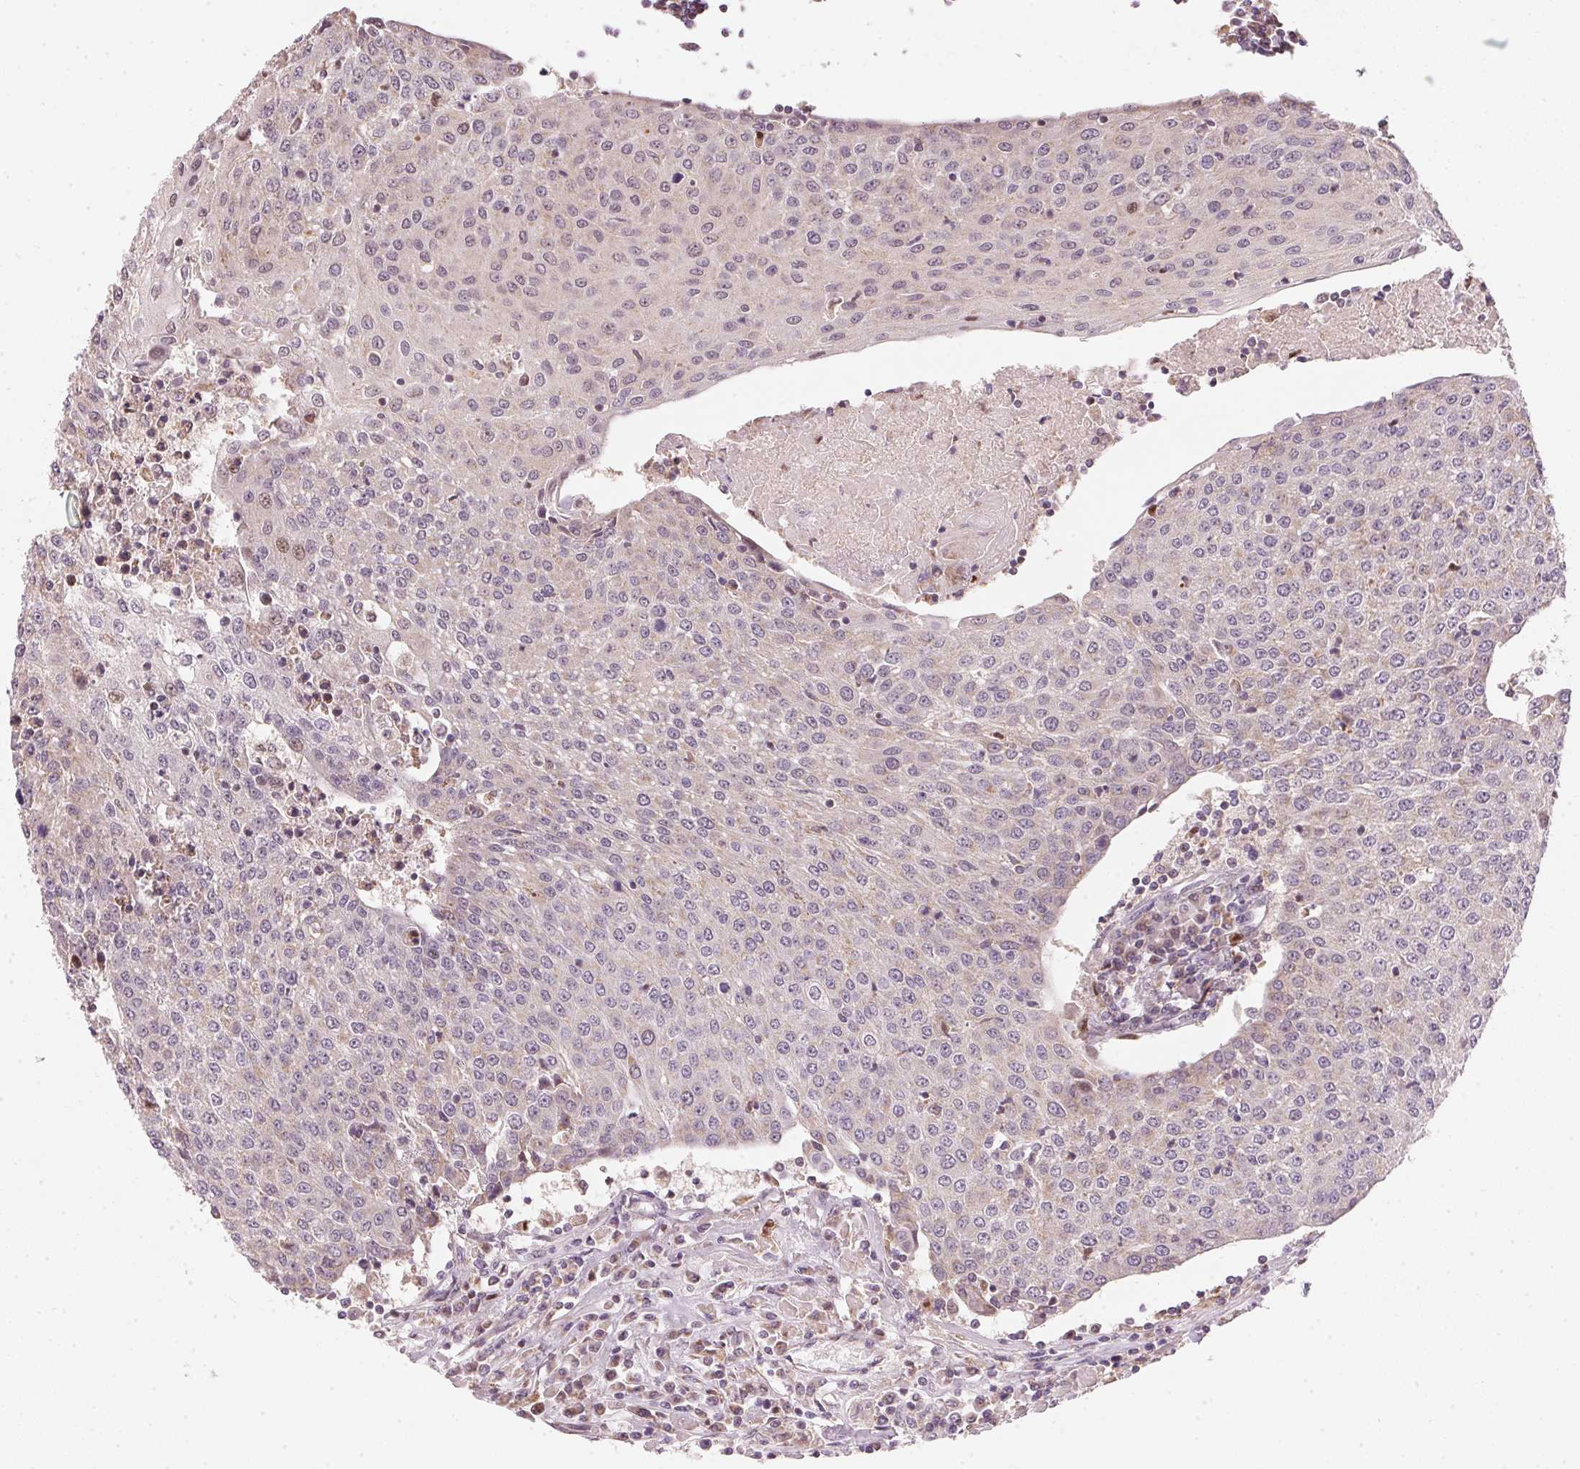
{"staining": {"intensity": "weak", "quantity": "<25%", "location": "cytoplasmic/membranous"}, "tissue": "urothelial cancer", "cell_type": "Tumor cells", "image_type": "cancer", "snomed": [{"axis": "morphology", "description": "Urothelial carcinoma, High grade"}, {"axis": "topography", "description": "Urinary bladder"}], "caption": "Urothelial carcinoma (high-grade) stained for a protein using IHC exhibits no staining tumor cells.", "gene": "COQ7", "patient": {"sex": "female", "age": 85}}